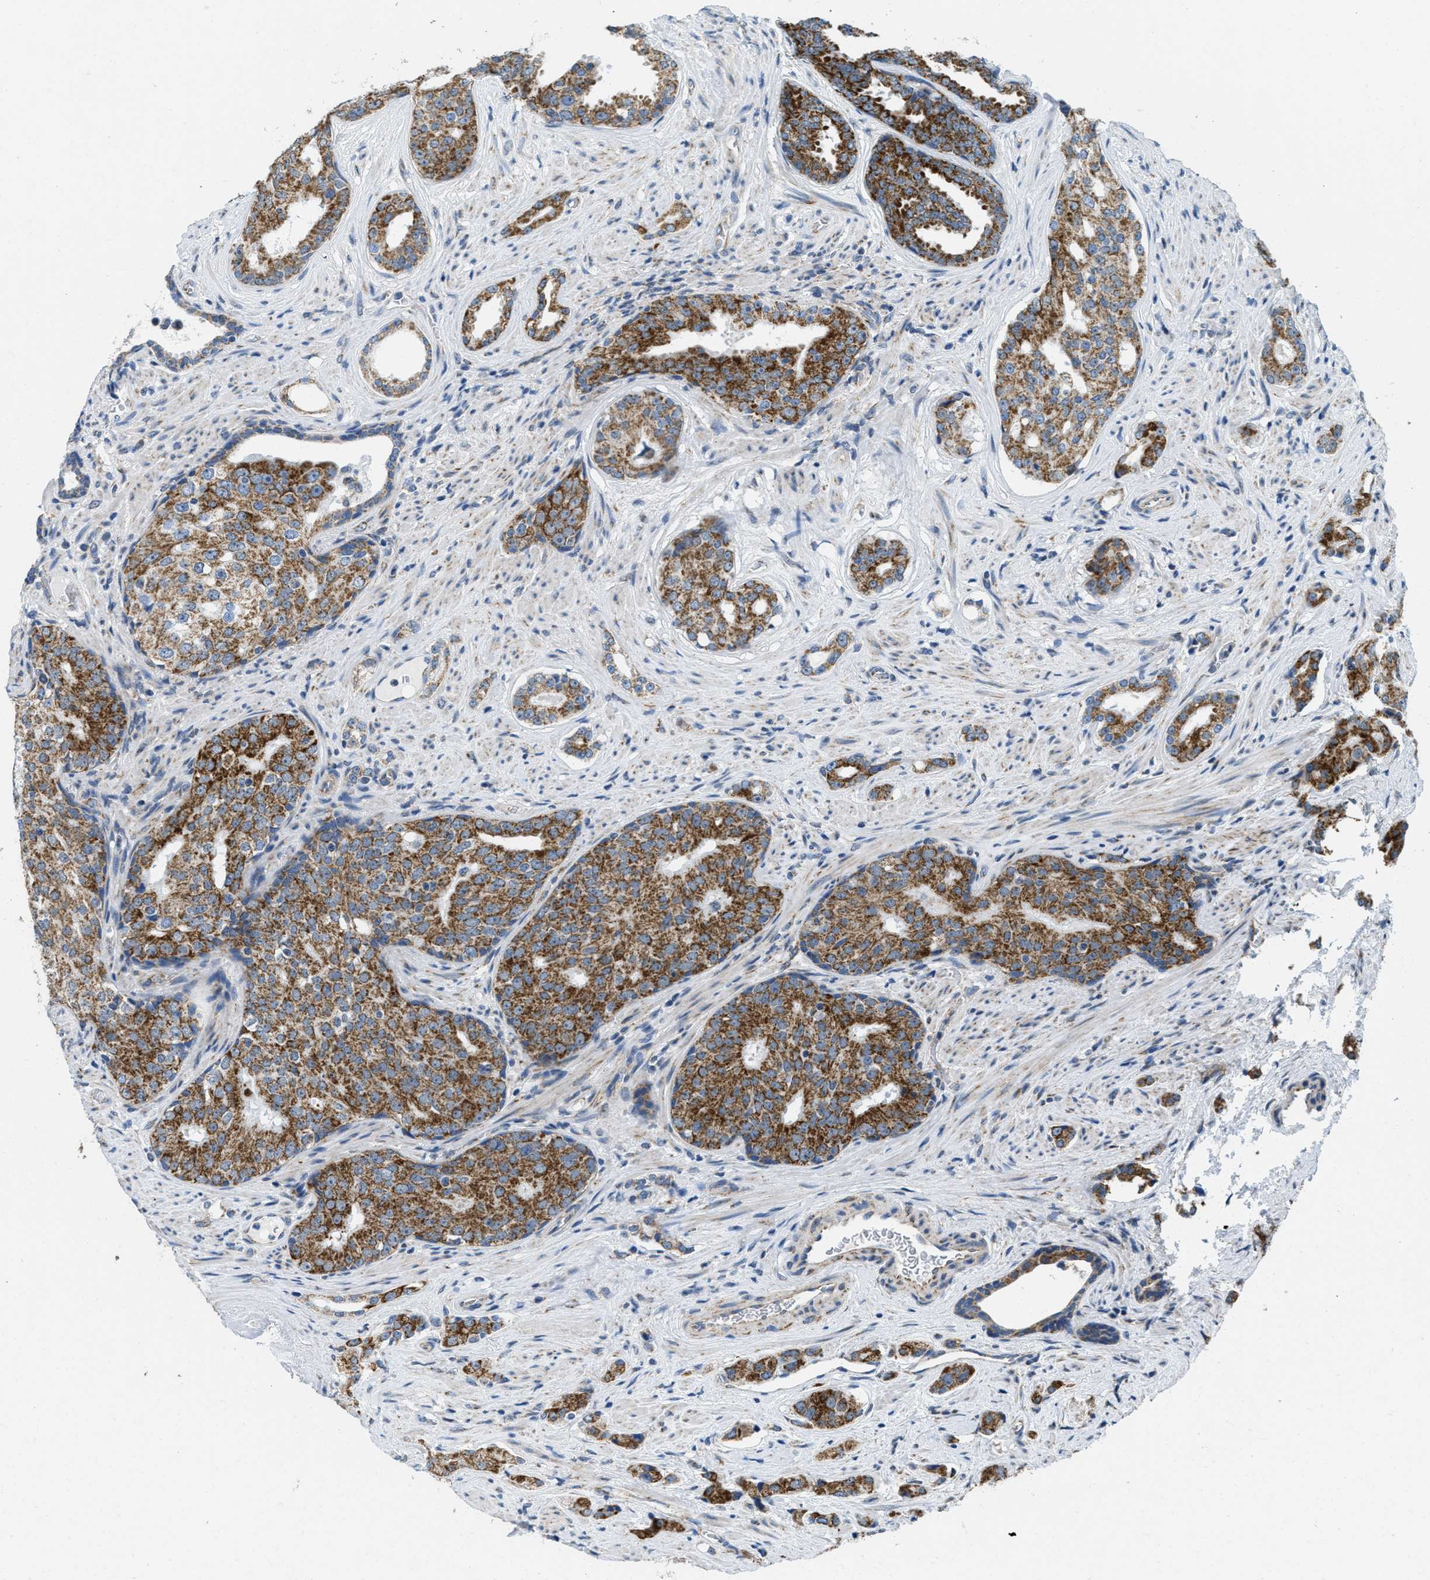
{"staining": {"intensity": "moderate", "quantity": ">75%", "location": "cytoplasmic/membranous"}, "tissue": "prostate cancer", "cell_type": "Tumor cells", "image_type": "cancer", "snomed": [{"axis": "morphology", "description": "Adenocarcinoma, High grade"}, {"axis": "topography", "description": "Prostate"}], "caption": "This photomicrograph displays prostate adenocarcinoma (high-grade) stained with immunohistochemistry to label a protein in brown. The cytoplasmic/membranous of tumor cells show moderate positivity for the protein. Nuclei are counter-stained blue.", "gene": "TOMM70", "patient": {"sex": "male", "age": 71}}